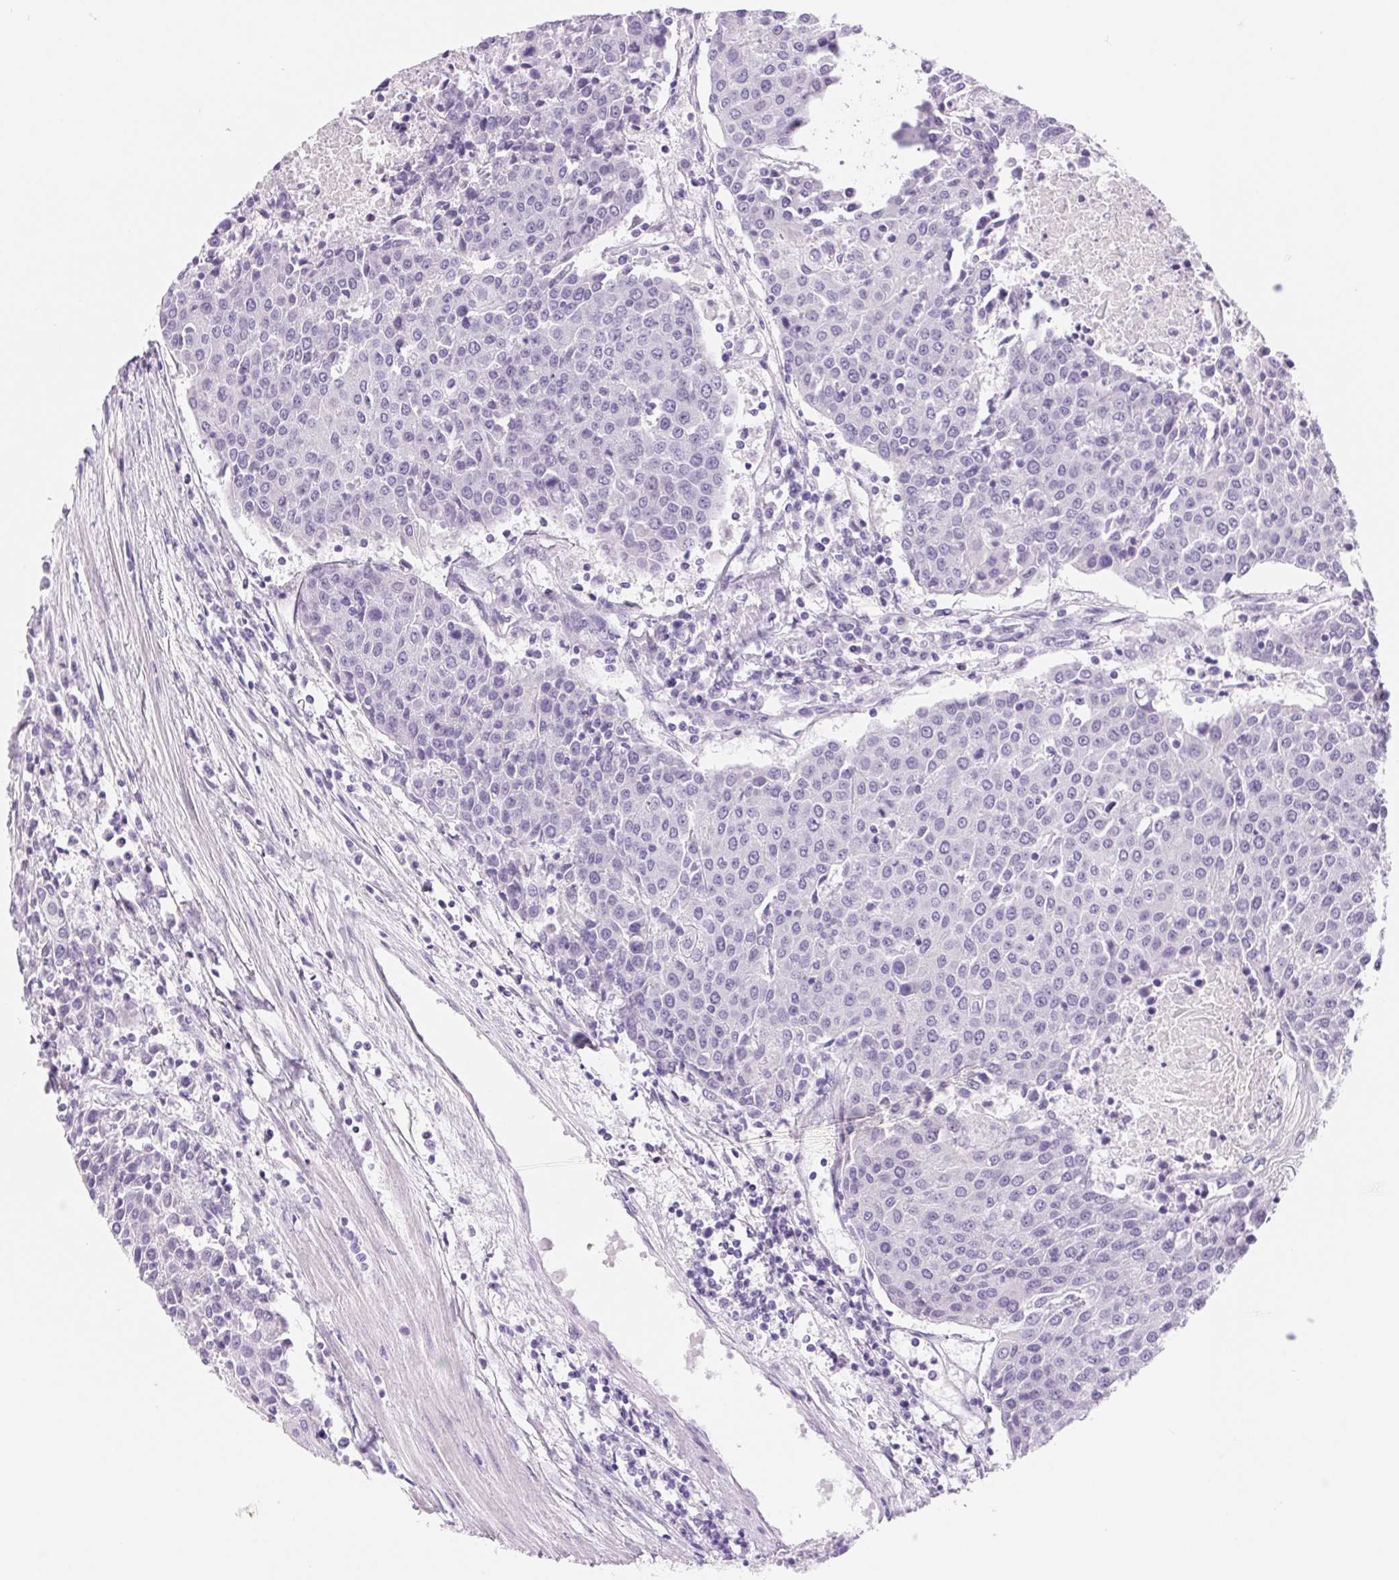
{"staining": {"intensity": "negative", "quantity": "none", "location": "none"}, "tissue": "urothelial cancer", "cell_type": "Tumor cells", "image_type": "cancer", "snomed": [{"axis": "morphology", "description": "Urothelial carcinoma, High grade"}, {"axis": "topography", "description": "Urinary bladder"}], "caption": "The image reveals no significant staining in tumor cells of high-grade urothelial carcinoma. Brightfield microscopy of IHC stained with DAB (3,3'-diaminobenzidine) (brown) and hematoxylin (blue), captured at high magnification.", "gene": "ASGR2", "patient": {"sex": "female", "age": 85}}